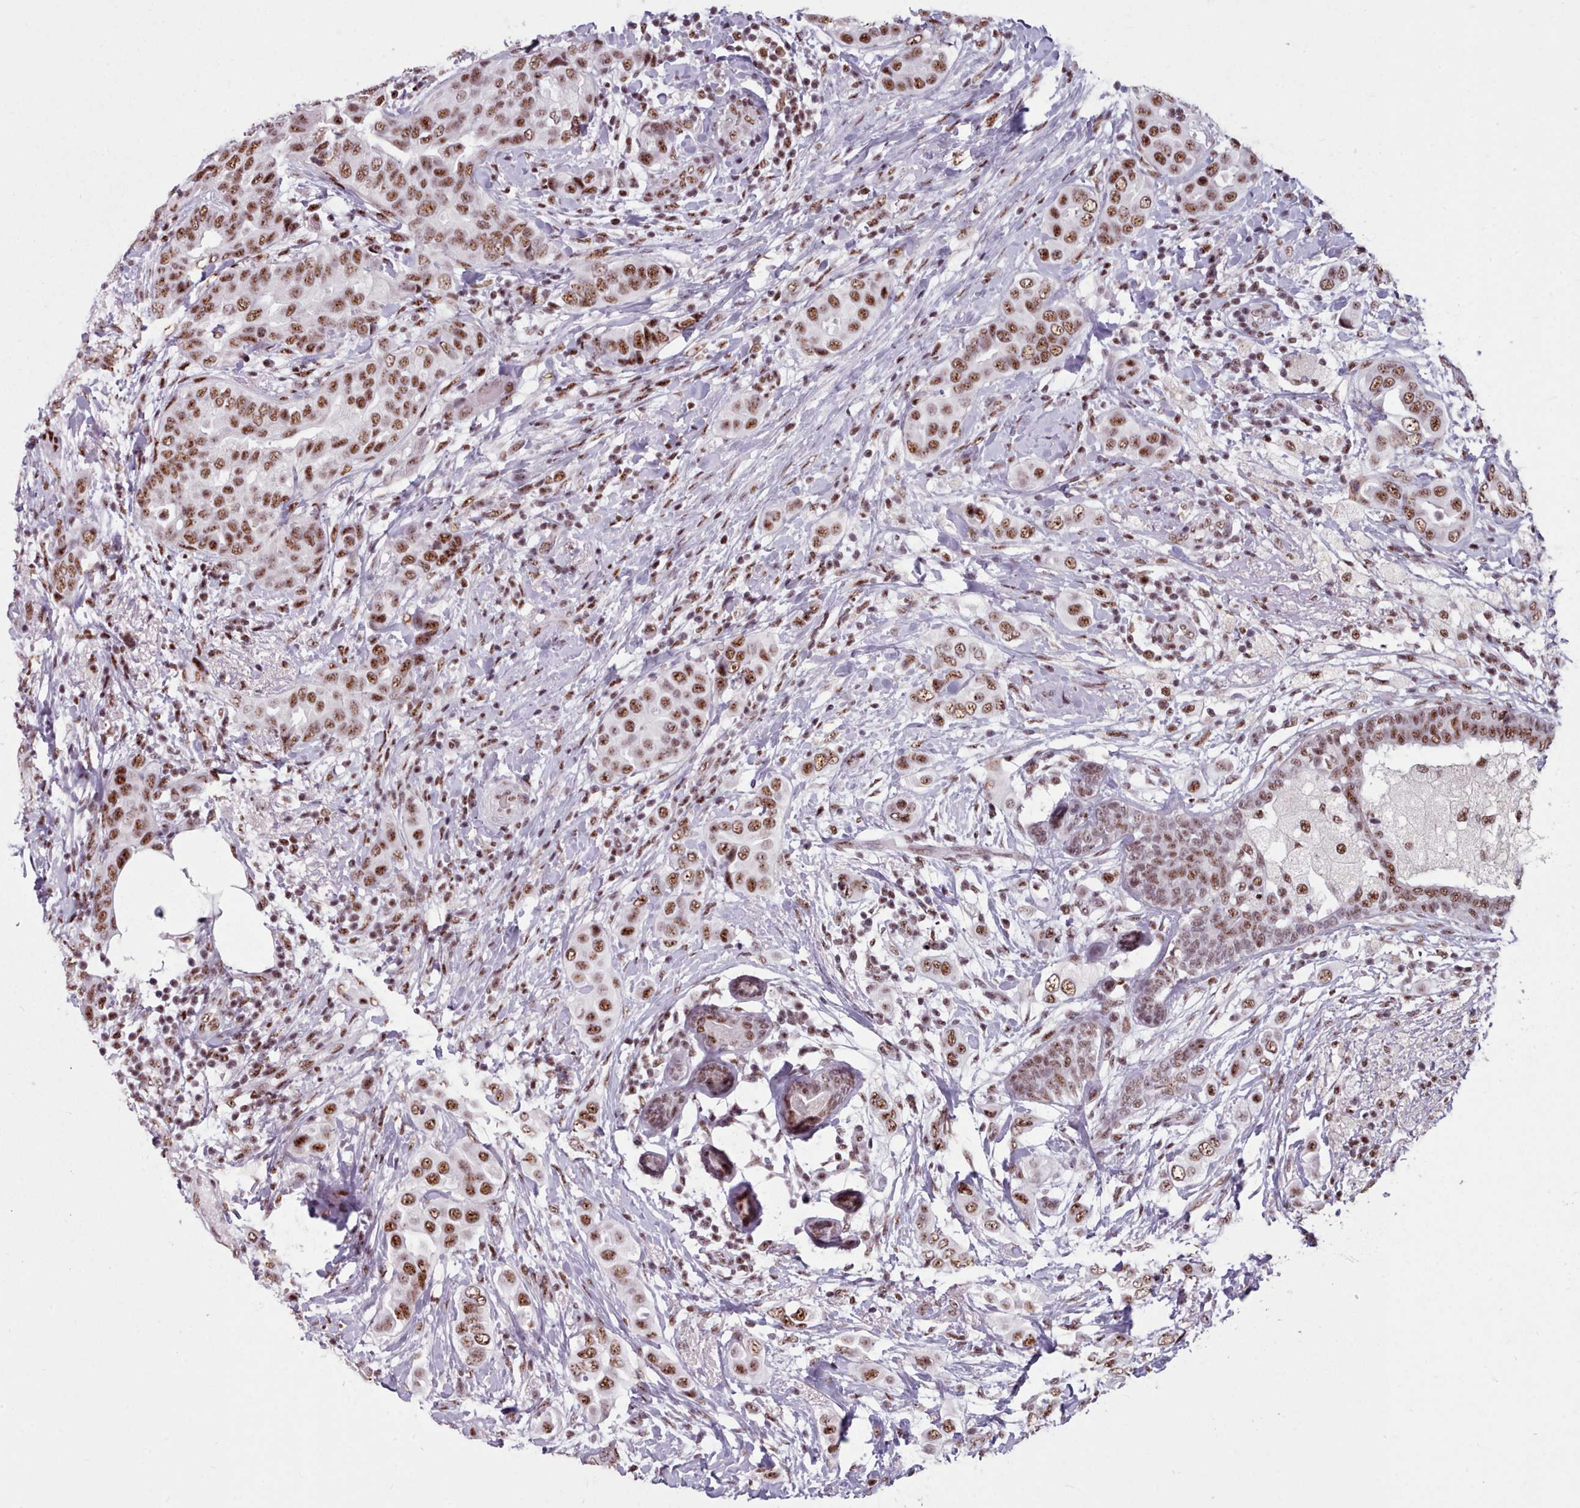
{"staining": {"intensity": "moderate", "quantity": ">75%", "location": "nuclear"}, "tissue": "breast cancer", "cell_type": "Tumor cells", "image_type": "cancer", "snomed": [{"axis": "morphology", "description": "Lobular carcinoma"}, {"axis": "topography", "description": "Breast"}], "caption": "Tumor cells show medium levels of moderate nuclear expression in about >75% of cells in human breast cancer. (brown staining indicates protein expression, while blue staining denotes nuclei).", "gene": "SRRM1", "patient": {"sex": "female", "age": 51}}